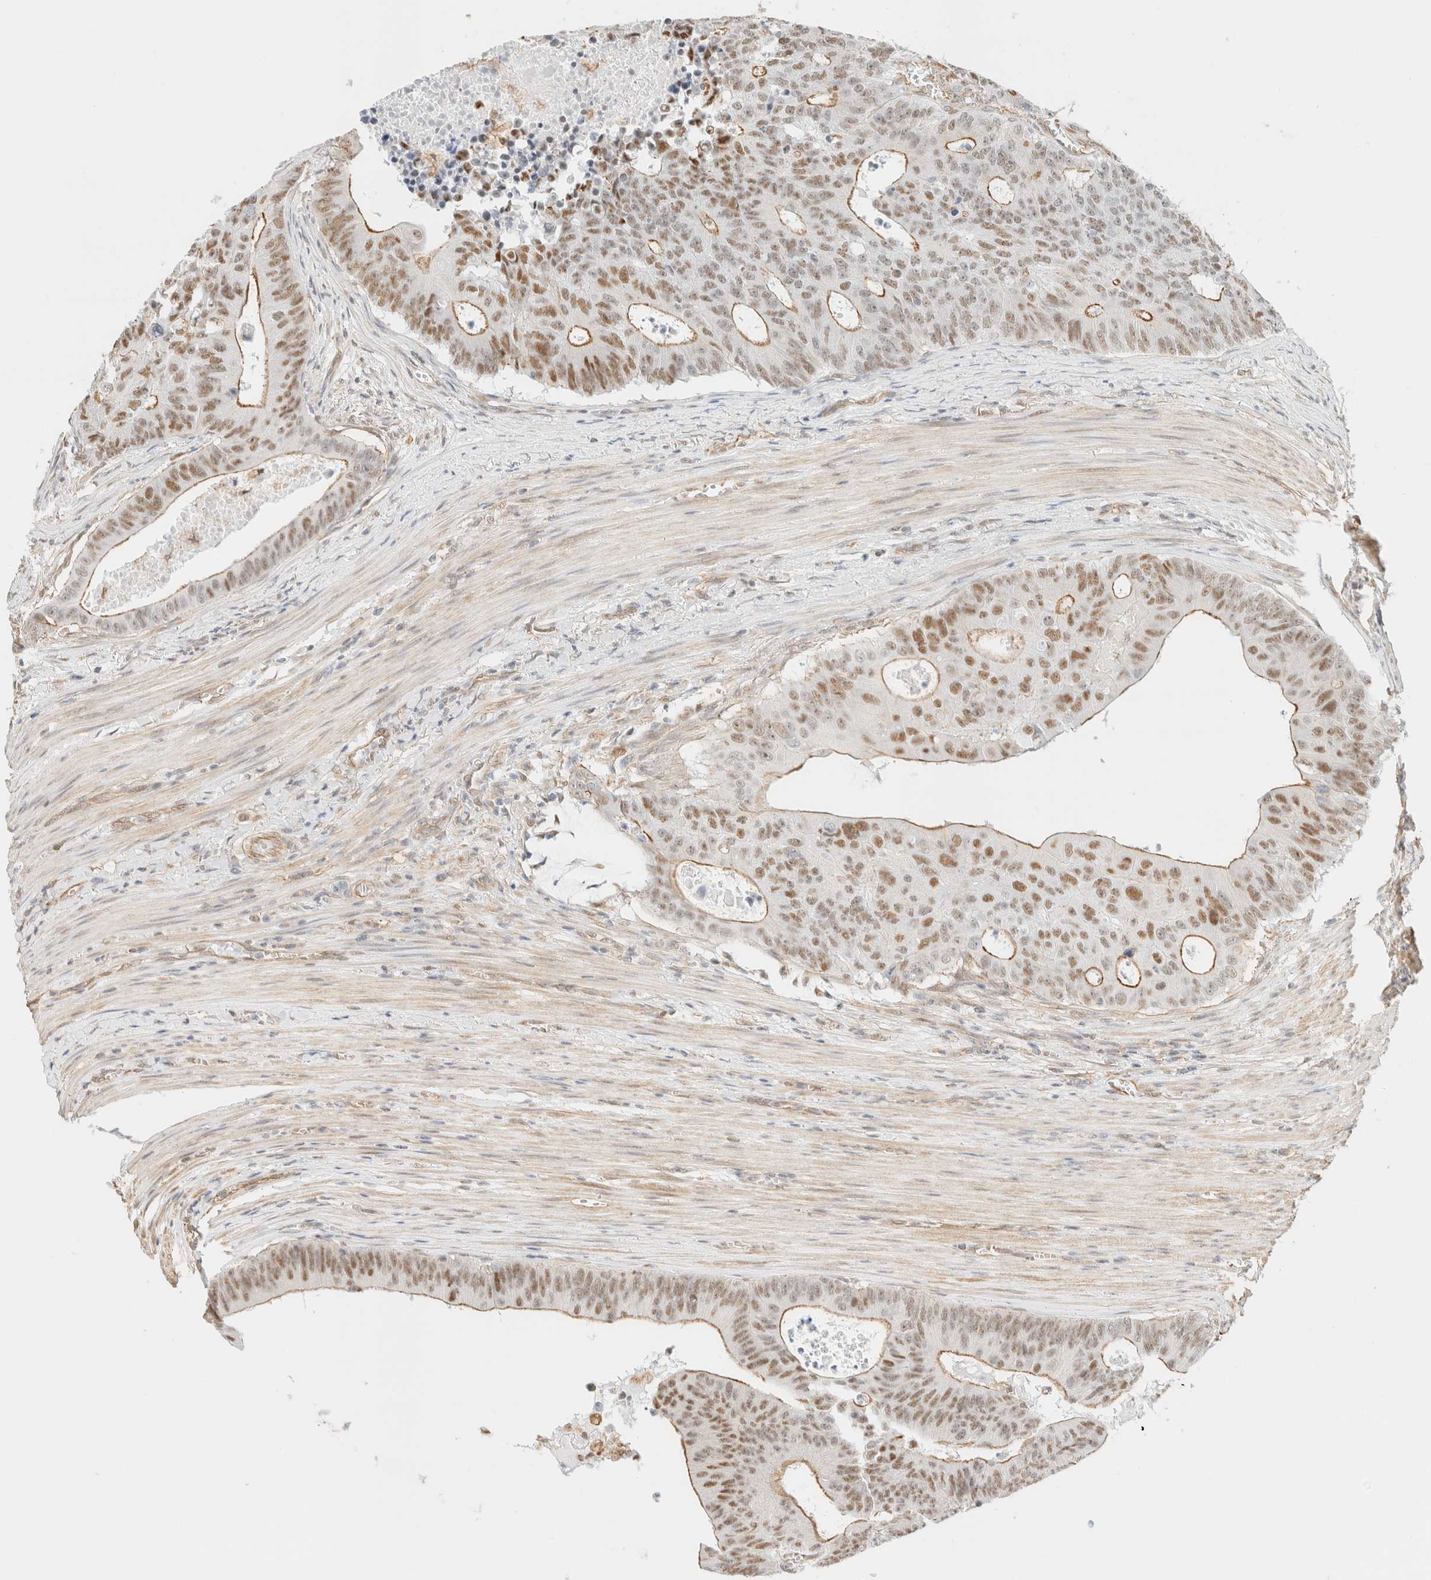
{"staining": {"intensity": "moderate", "quantity": "25%-75%", "location": "cytoplasmic/membranous,nuclear"}, "tissue": "colorectal cancer", "cell_type": "Tumor cells", "image_type": "cancer", "snomed": [{"axis": "morphology", "description": "Adenocarcinoma, NOS"}, {"axis": "topography", "description": "Colon"}], "caption": "Protein expression analysis of colorectal cancer (adenocarcinoma) exhibits moderate cytoplasmic/membranous and nuclear staining in about 25%-75% of tumor cells.", "gene": "ARID5A", "patient": {"sex": "male", "age": 87}}